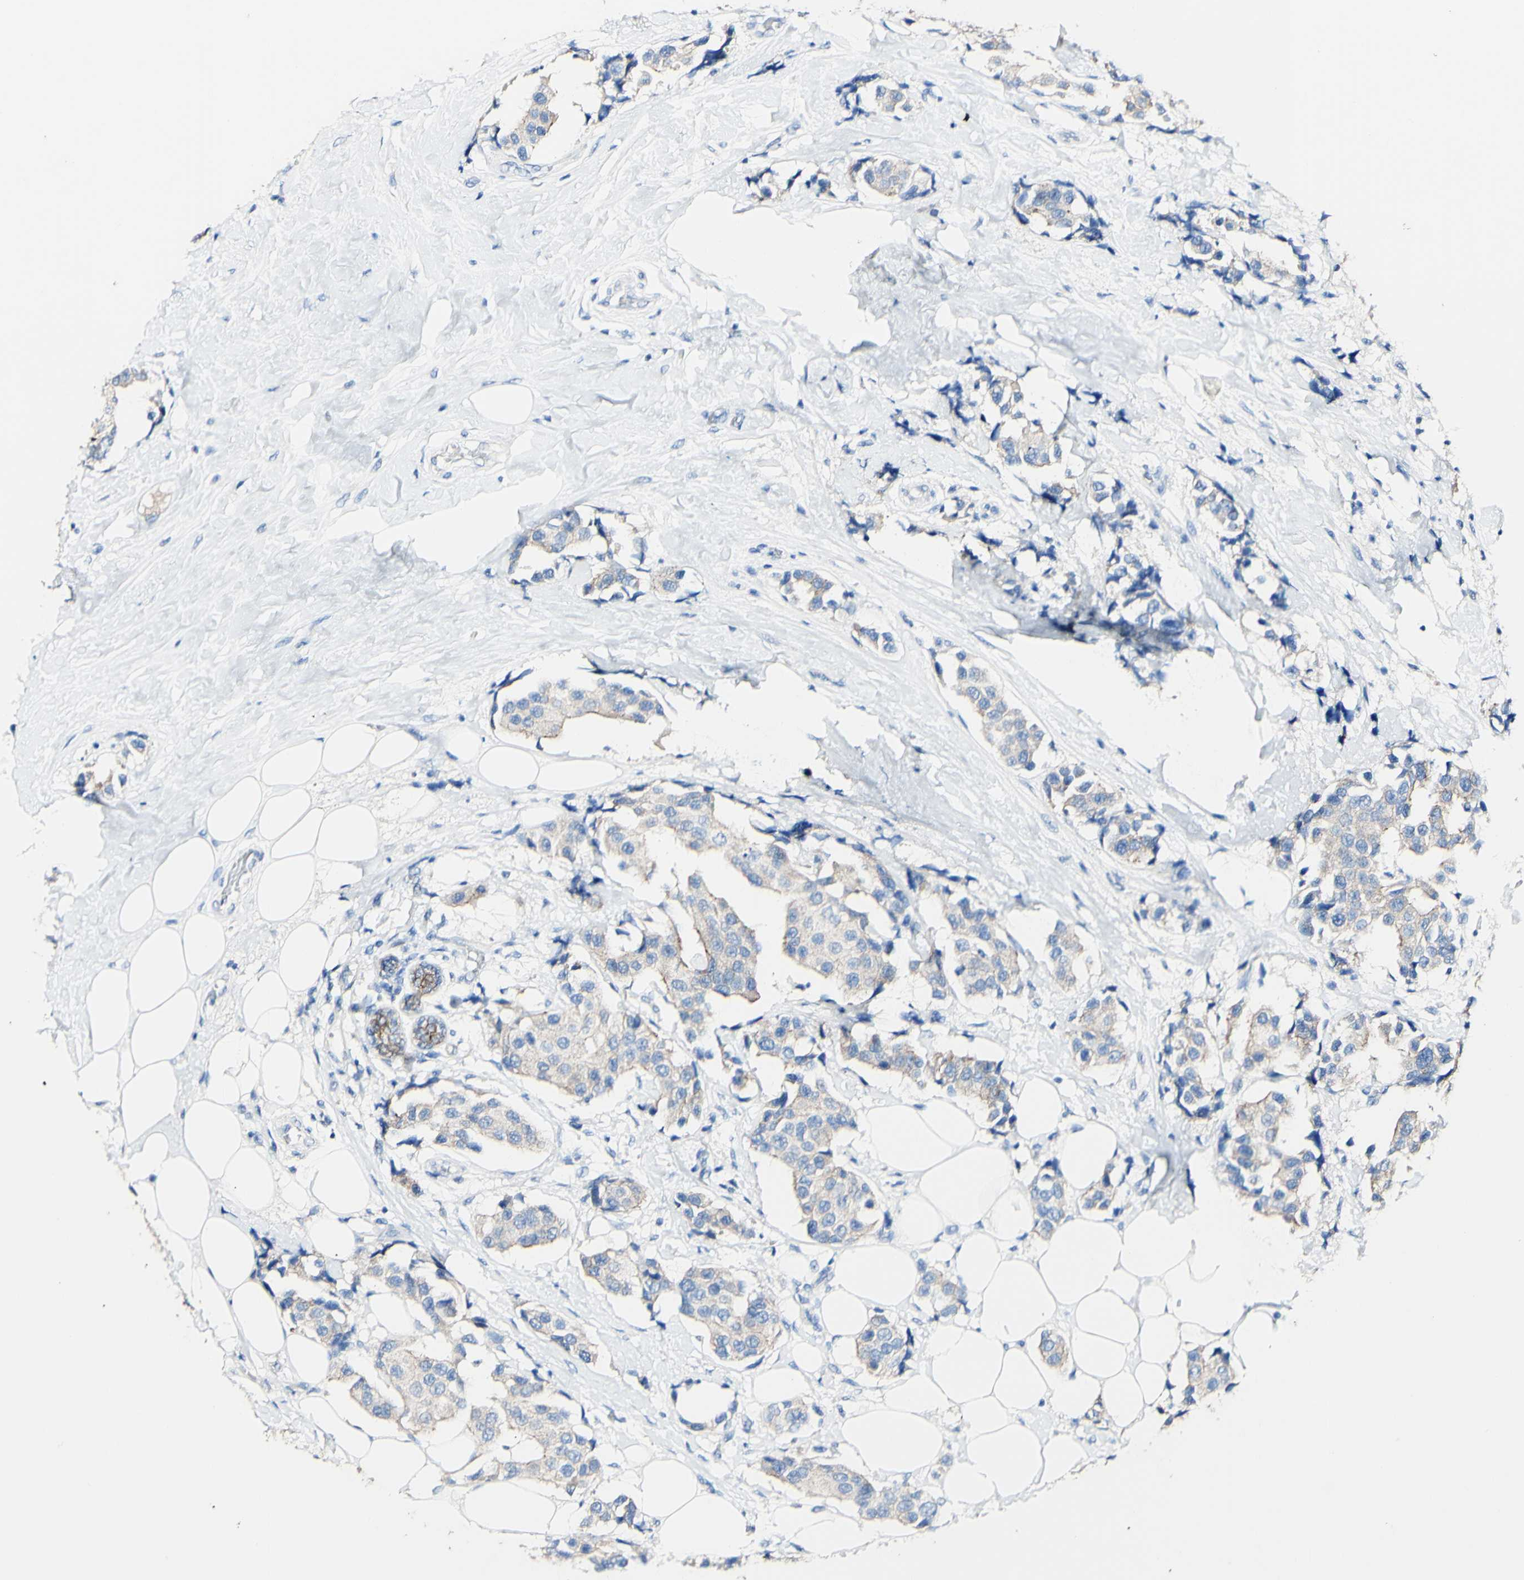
{"staining": {"intensity": "weak", "quantity": "25%-75%", "location": "cytoplasmic/membranous"}, "tissue": "breast cancer", "cell_type": "Tumor cells", "image_type": "cancer", "snomed": [{"axis": "morphology", "description": "Normal tissue, NOS"}, {"axis": "morphology", "description": "Duct carcinoma"}, {"axis": "topography", "description": "Breast"}], "caption": "This is a photomicrograph of immunohistochemistry (IHC) staining of breast cancer, which shows weak staining in the cytoplasmic/membranous of tumor cells.", "gene": "DSC2", "patient": {"sex": "female", "age": 39}}